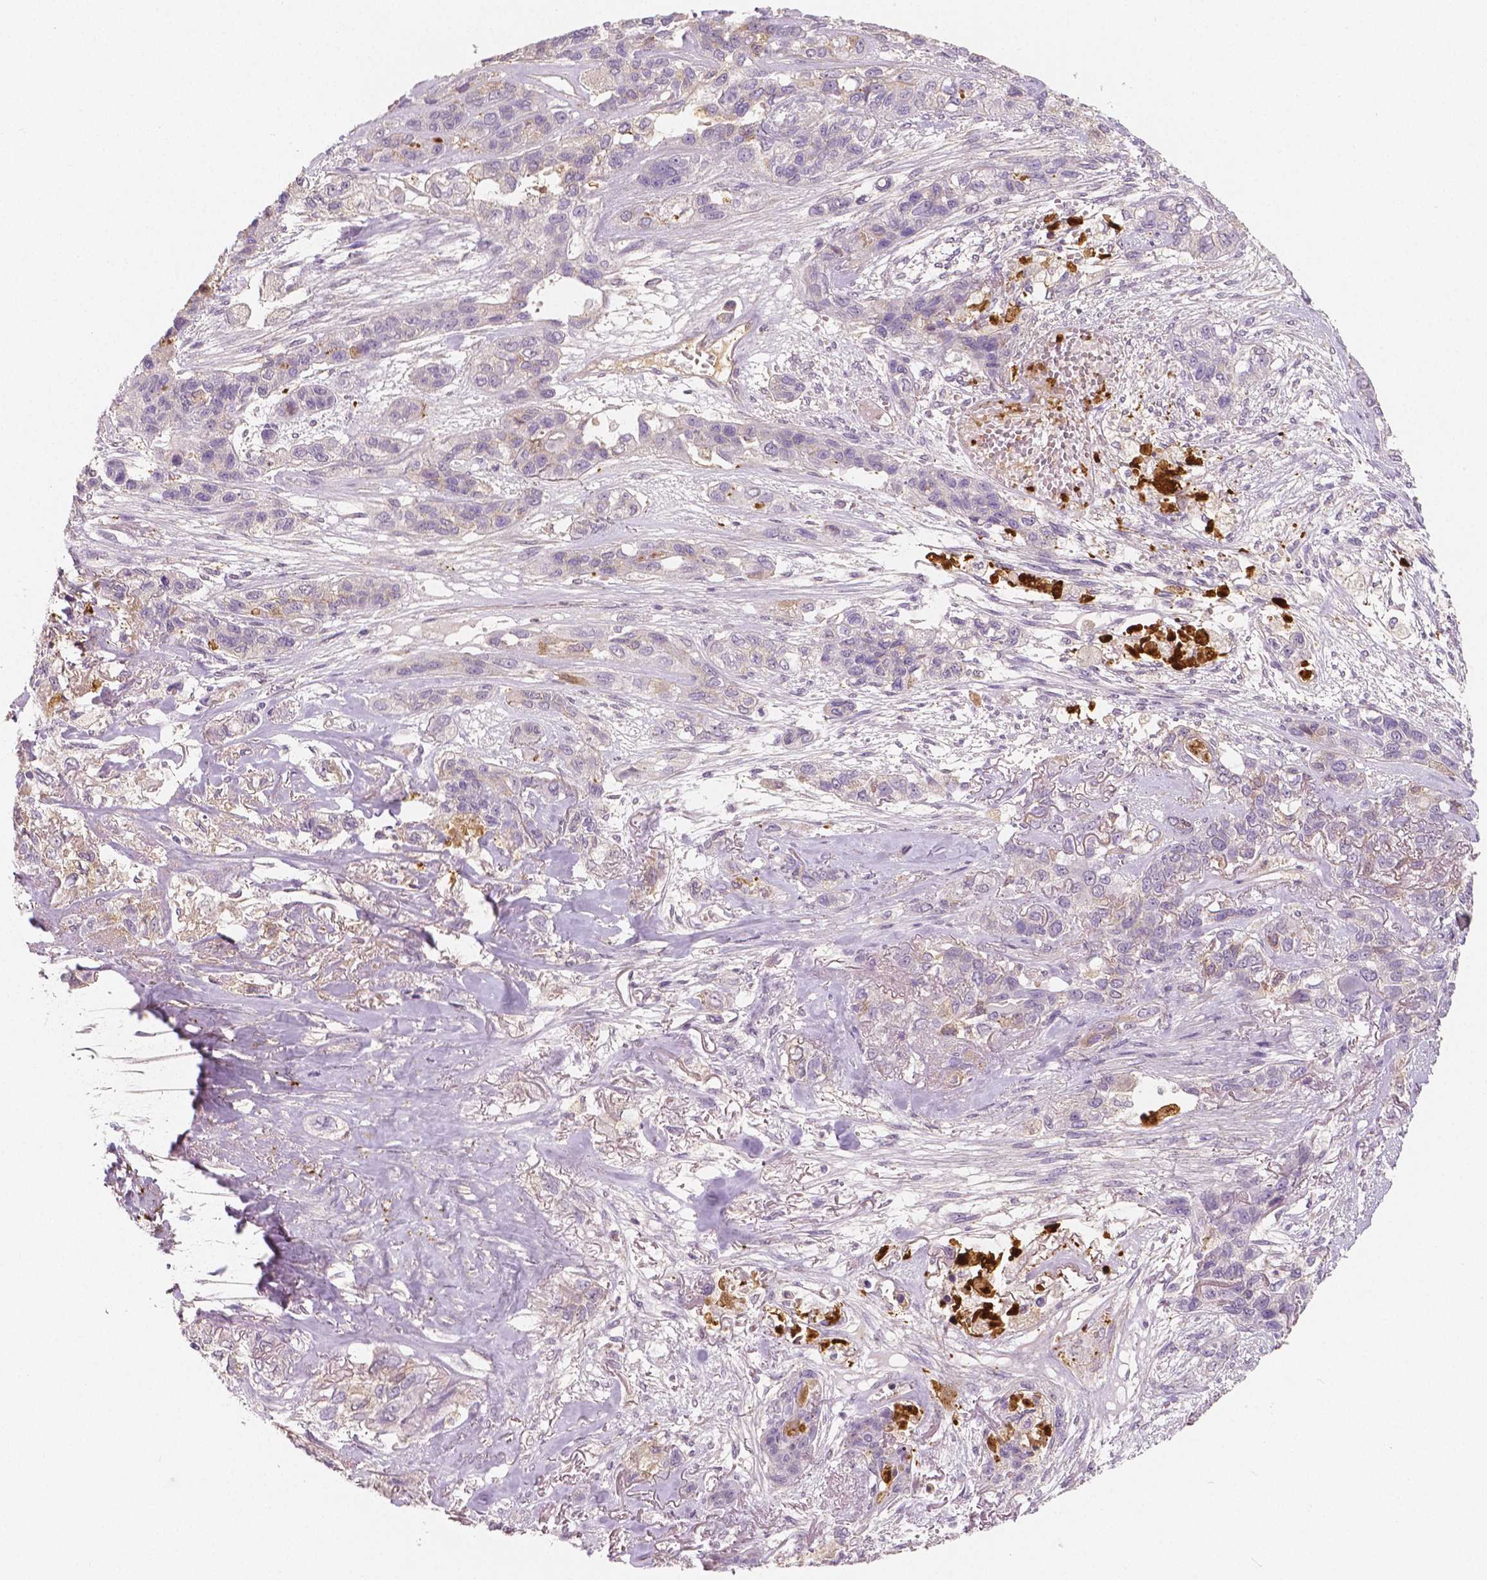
{"staining": {"intensity": "negative", "quantity": "none", "location": "none"}, "tissue": "lung cancer", "cell_type": "Tumor cells", "image_type": "cancer", "snomed": [{"axis": "morphology", "description": "Squamous cell carcinoma, NOS"}, {"axis": "topography", "description": "Lung"}], "caption": "The photomicrograph demonstrates no staining of tumor cells in lung squamous cell carcinoma. (Immunohistochemistry (ihc), brightfield microscopy, high magnification).", "gene": "APOA4", "patient": {"sex": "female", "age": 70}}